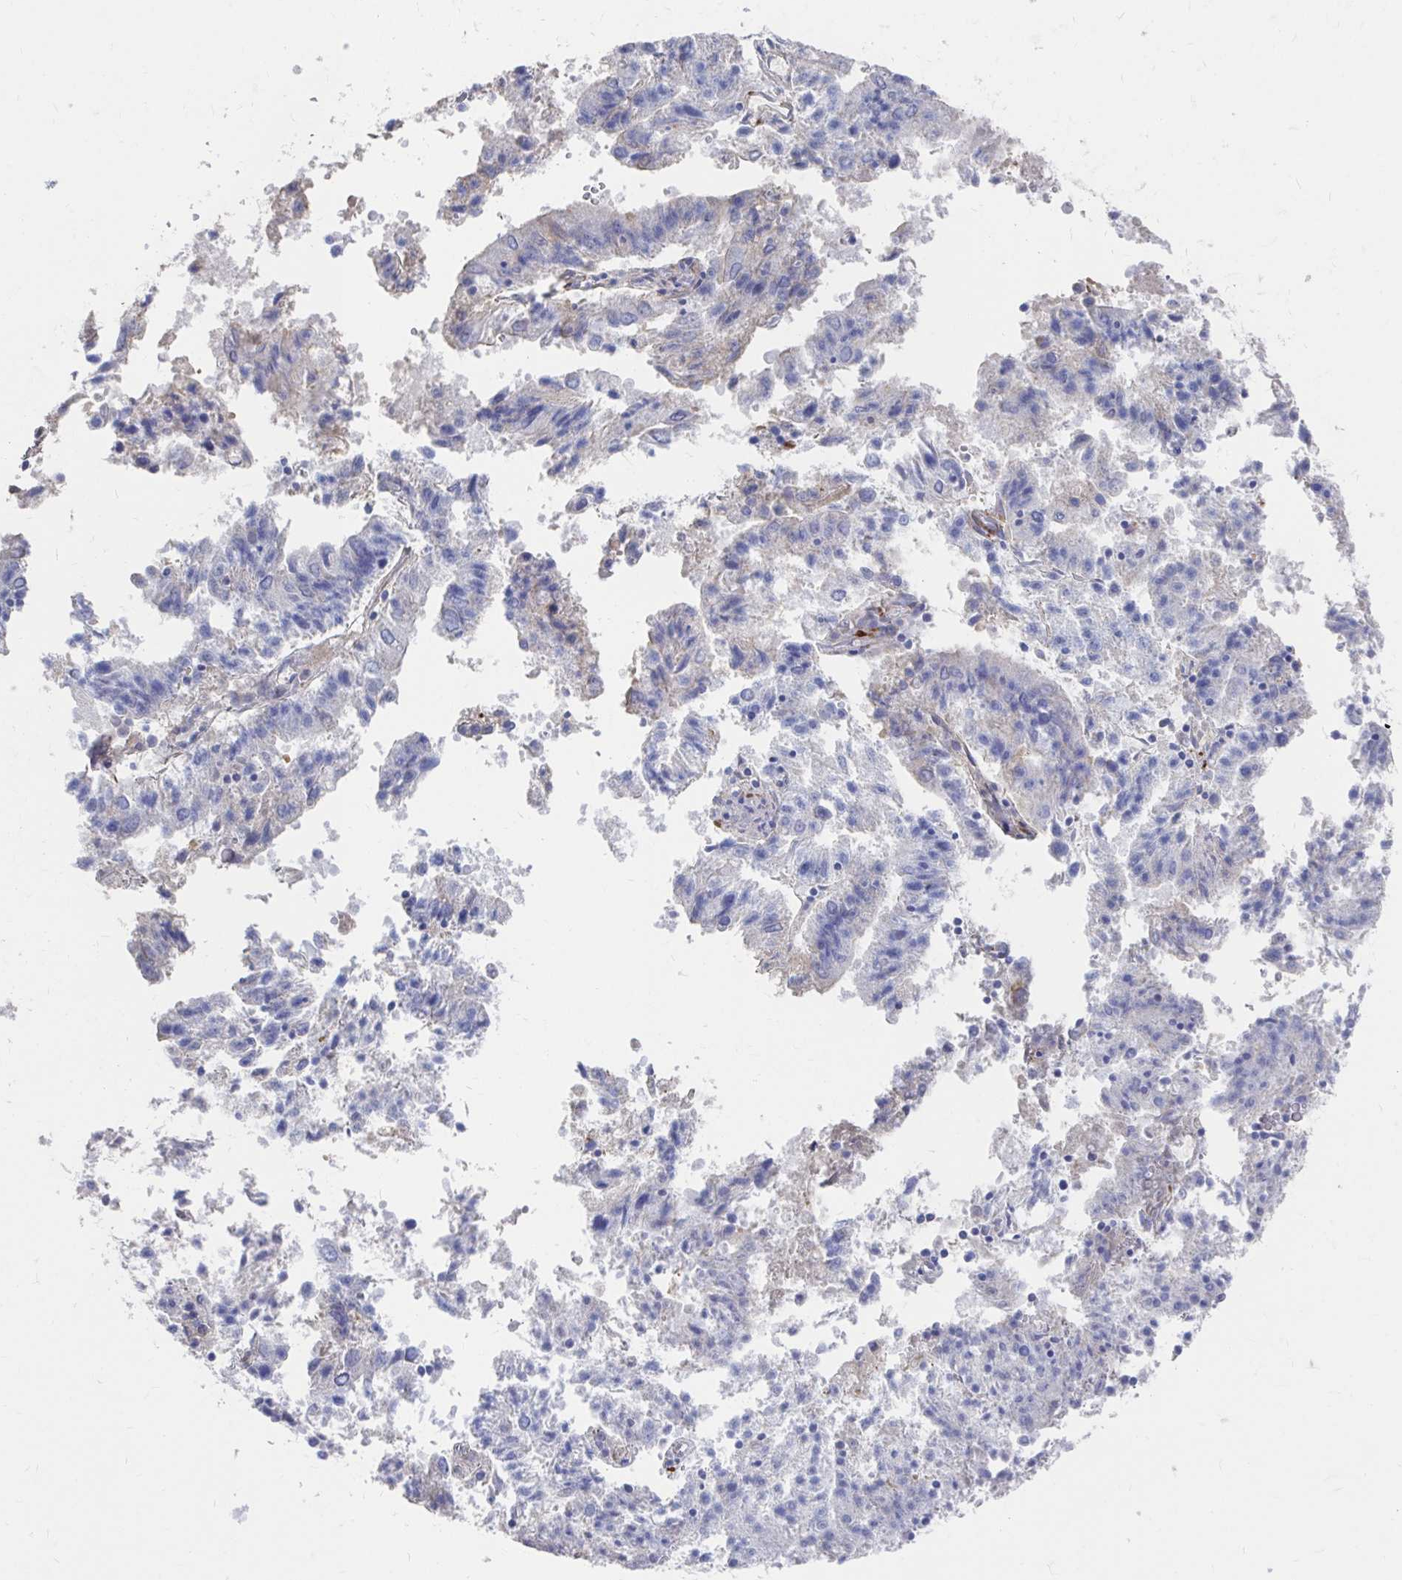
{"staining": {"intensity": "negative", "quantity": "none", "location": "none"}, "tissue": "endometrial cancer", "cell_type": "Tumor cells", "image_type": "cancer", "snomed": [{"axis": "morphology", "description": "Adenocarcinoma, NOS"}, {"axis": "topography", "description": "Endometrium"}], "caption": "Image shows no protein staining in tumor cells of adenocarcinoma (endometrial) tissue. (DAB IHC with hematoxylin counter stain).", "gene": "LAMC3", "patient": {"sex": "female", "age": 82}}